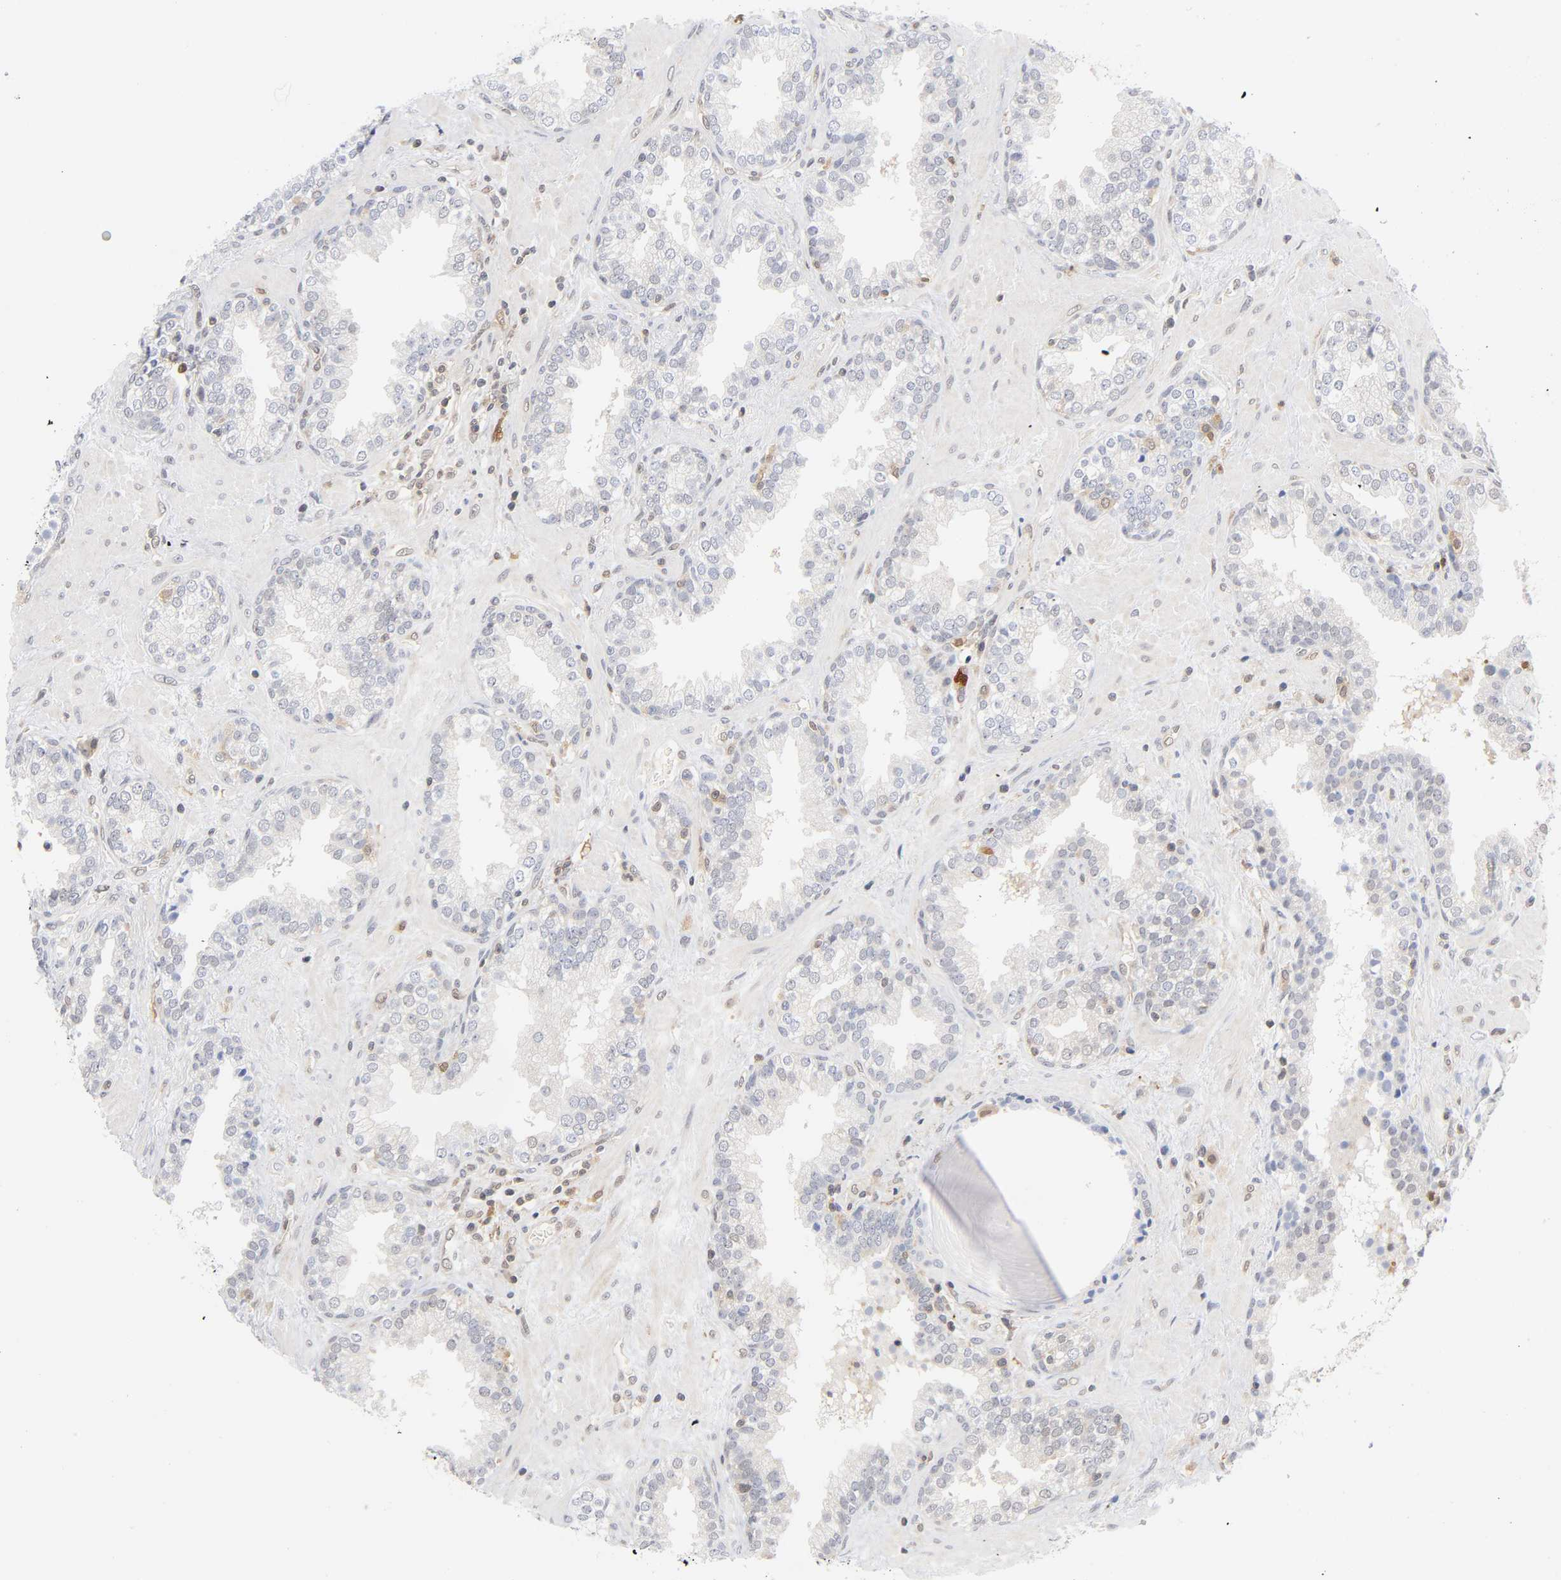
{"staining": {"intensity": "negative", "quantity": "none", "location": "none"}, "tissue": "prostate", "cell_type": "Glandular cells", "image_type": "normal", "snomed": [{"axis": "morphology", "description": "Normal tissue, NOS"}, {"axis": "topography", "description": "Prostate"}], "caption": "IHC of normal human prostate displays no expression in glandular cells.", "gene": "DFFB", "patient": {"sex": "male", "age": 51}}